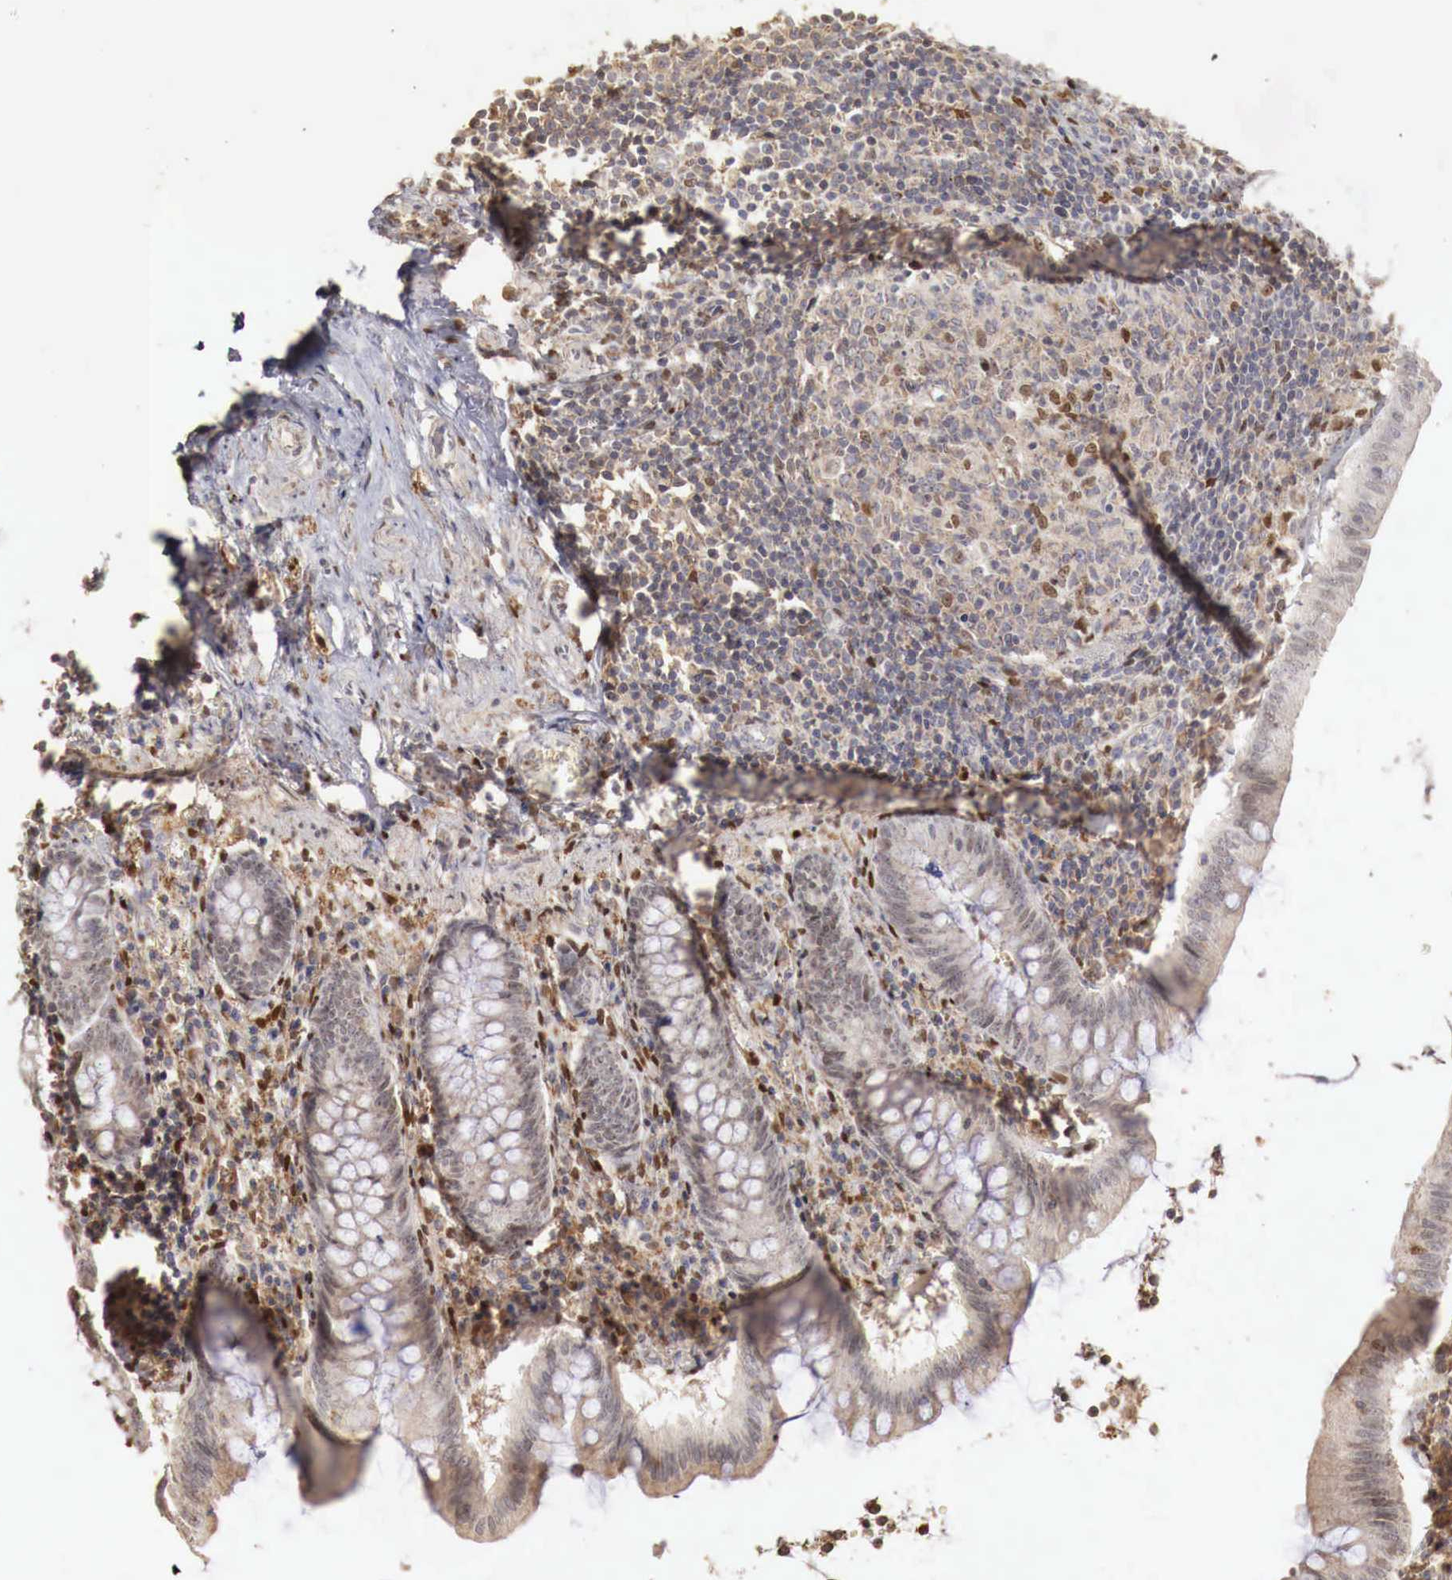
{"staining": {"intensity": "negative", "quantity": "none", "location": "none"}, "tissue": "appendix", "cell_type": "Glandular cells", "image_type": "normal", "snomed": [{"axis": "morphology", "description": "Normal tissue, NOS"}, {"axis": "topography", "description": "Appendix"}], "caption": "IHC photomicrograph of unremarkable appendix: appendix stained with DAB reveals no significant protein positivity in glandular cells.", "gene": "KHDRBS2", "patient": {"sex": "female", "age": 34}}